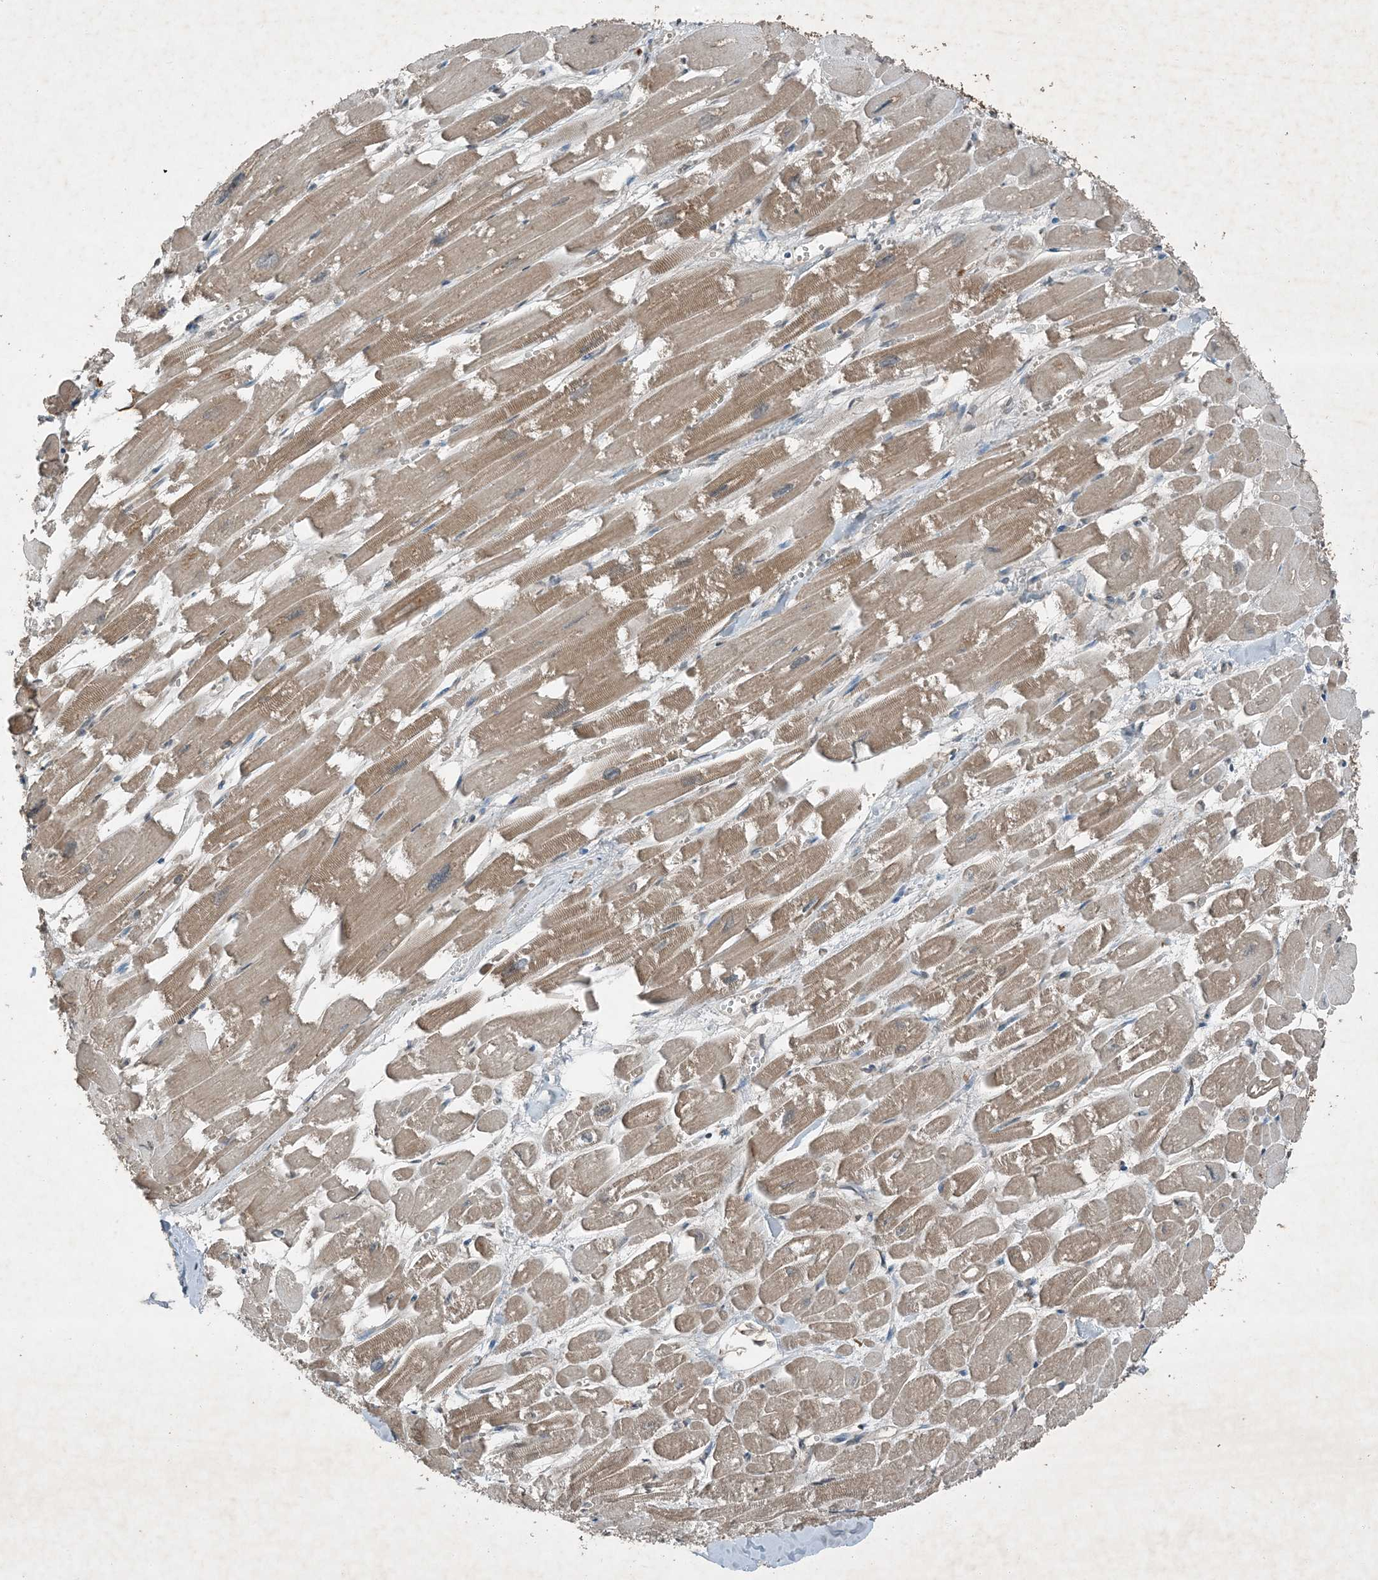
{"staining": {"intensity": "moderate", "quantity": "25%-75%", "location": "cytoplasmic/membranous"}, "tissue": "heart muscle", "cell_type": "Cardiomyocytes", "image_type": "normal", "snomed": [{"axis": "morphology", "description": "Normal tissue, NOS"}, {"axis": "topography", "description": "Heart"}], "caption": "The immunohistochemical stain shows moderate cytoplasmic/membranous staining in cardiomyocytes of benign heart muscle.", "gene": "MDN1", "patient": {"sex": "male", "age": 54}}